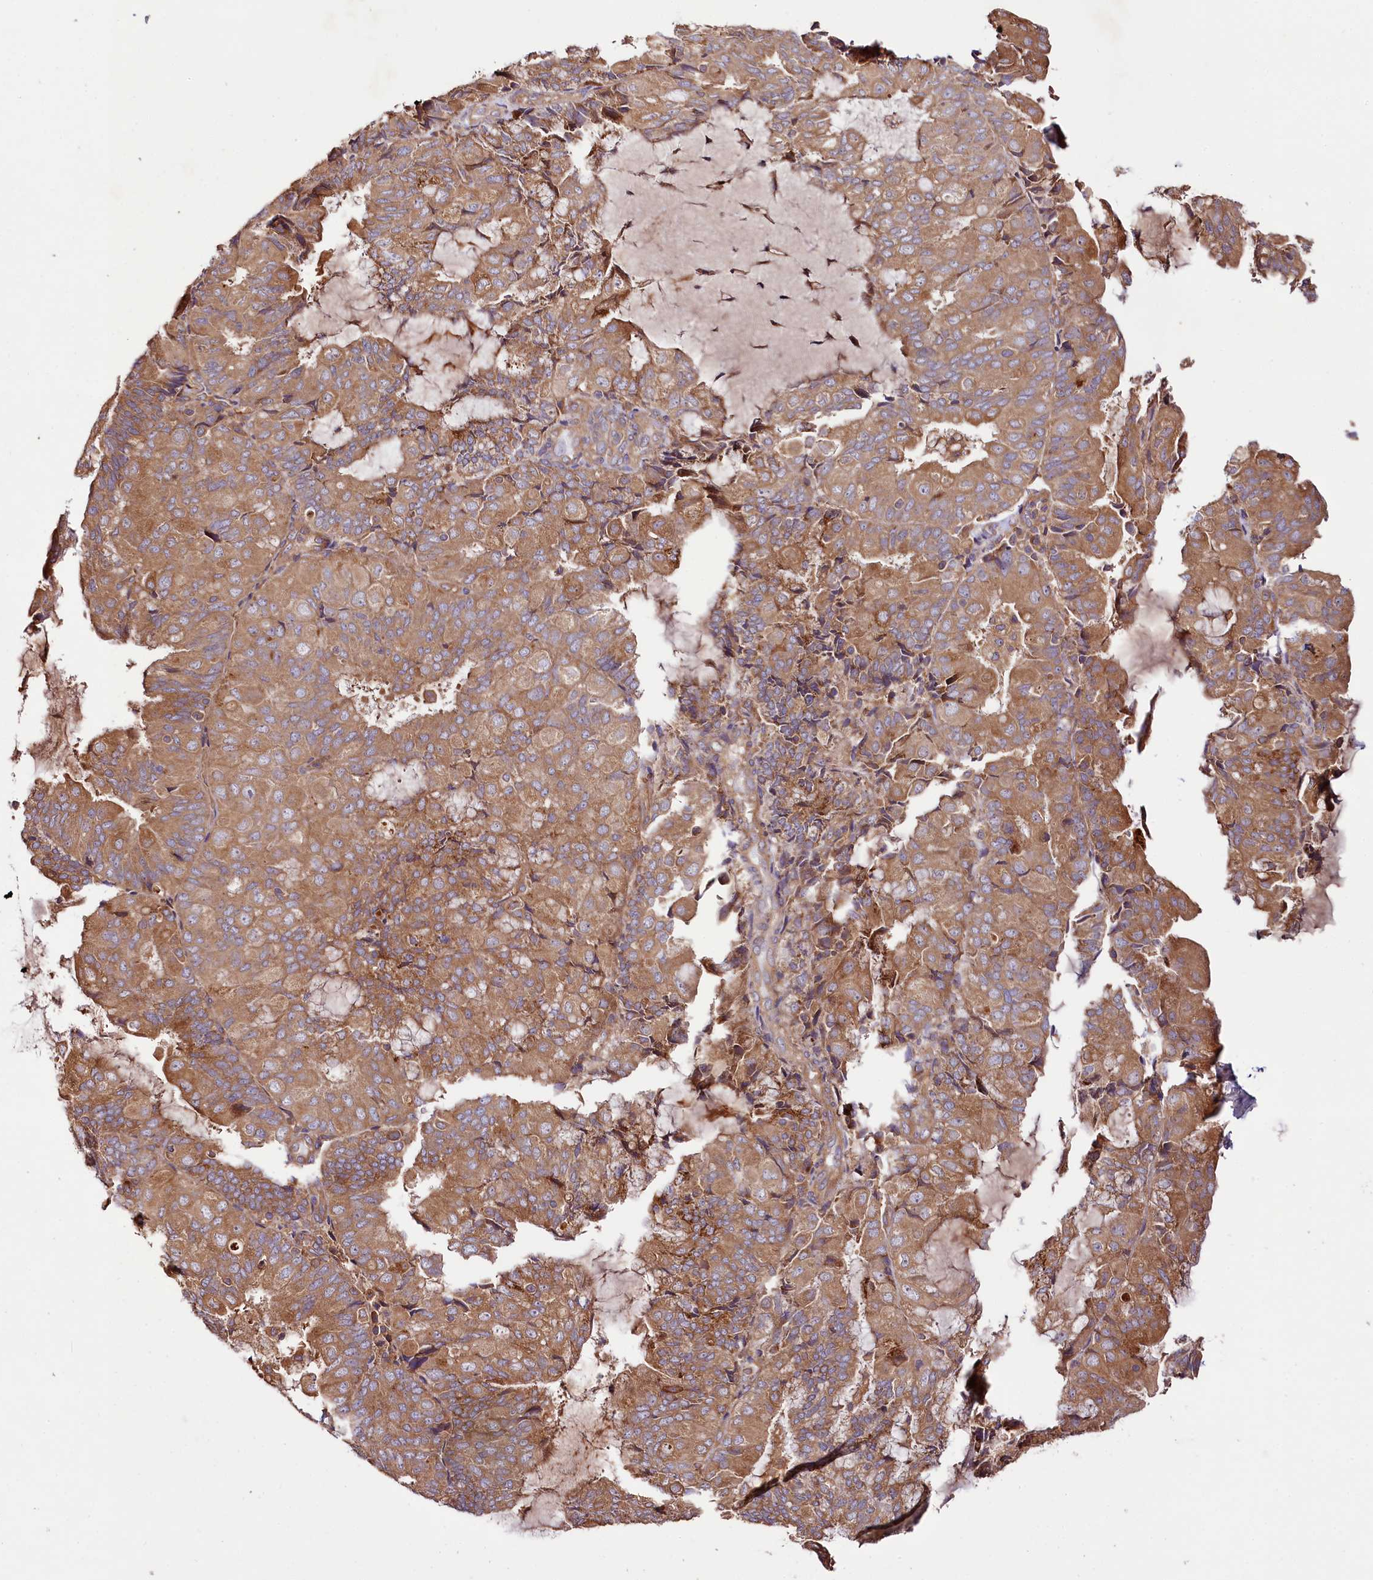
{"staining": {"intensity": "moderate", "quantity": ">75%", "location": "cytoplasmic/membranous"}, "tissue": "endometrial cancer", "cell_type": "Tumor cells", "image_type": "cancer", "snomed": [{"axis": "morphology", "description": "Adenocarcinoma, NOS"}, {"axis": "topography", "description": "Endometrium"}], "caption": "This photomicrograph shows IHC staining of human endometrial adenocarcinoma, with medium moderate cytoplasmic/membranous positivity in approximately >75% of tumor cells.", "gene": "CEP295", "patient": {"sex": "female", "age": 81}}